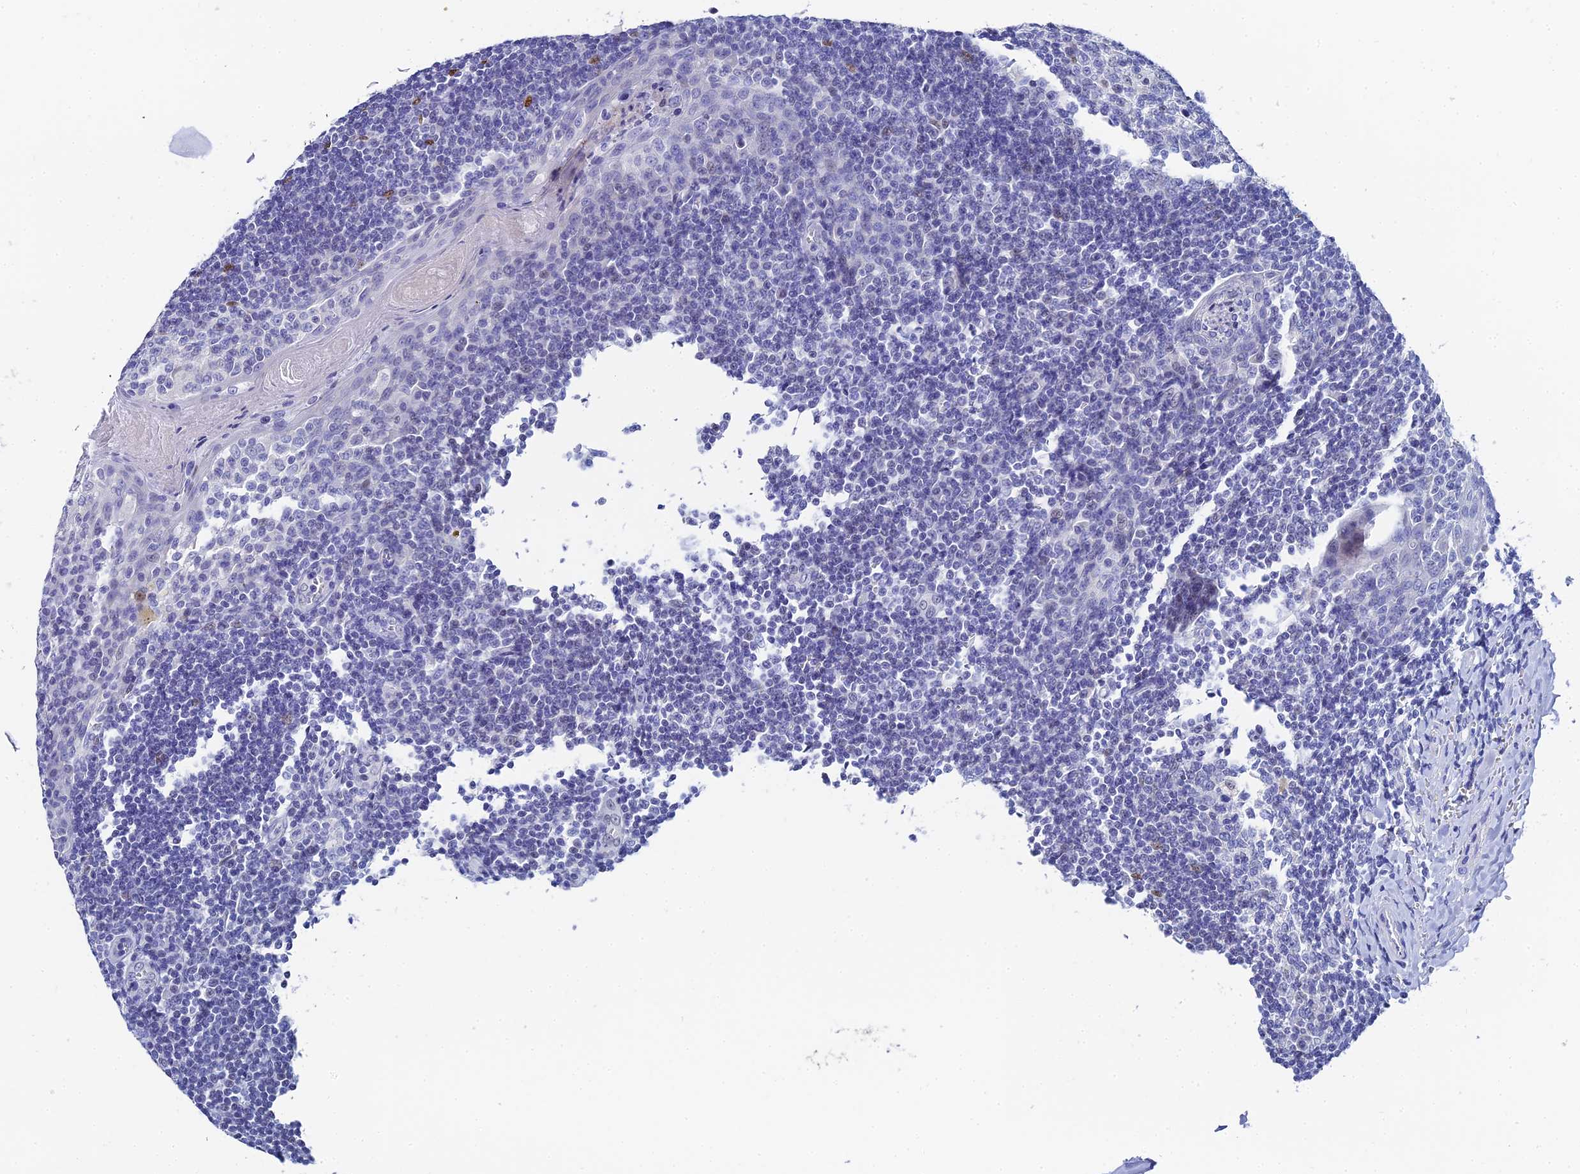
{"staining": {"intensity": "negative", "quantity": "none", "location": "none"}, "tissue": "tonsil", "cell_type": "Germinal center cells", "image_type": "normal", "snomed": [{"axis": "morphology", "description": "Normal tissue, NOS"}, {"axis": "topography", "description": "Tonsil"}], "caption": "Immunohistochemistry (IHC) histopathology image of normal tonsil: human tonsil stained with DAB displays no significant protein expression in germinal center cells. The staining was performed using DAB to visualize the protein expression in brown, while the nuclei were stained in blue with hematoxylin (Magnification: 20x).", "gene": "OCM2", "patient": {"sex": "male", "age": 27}}